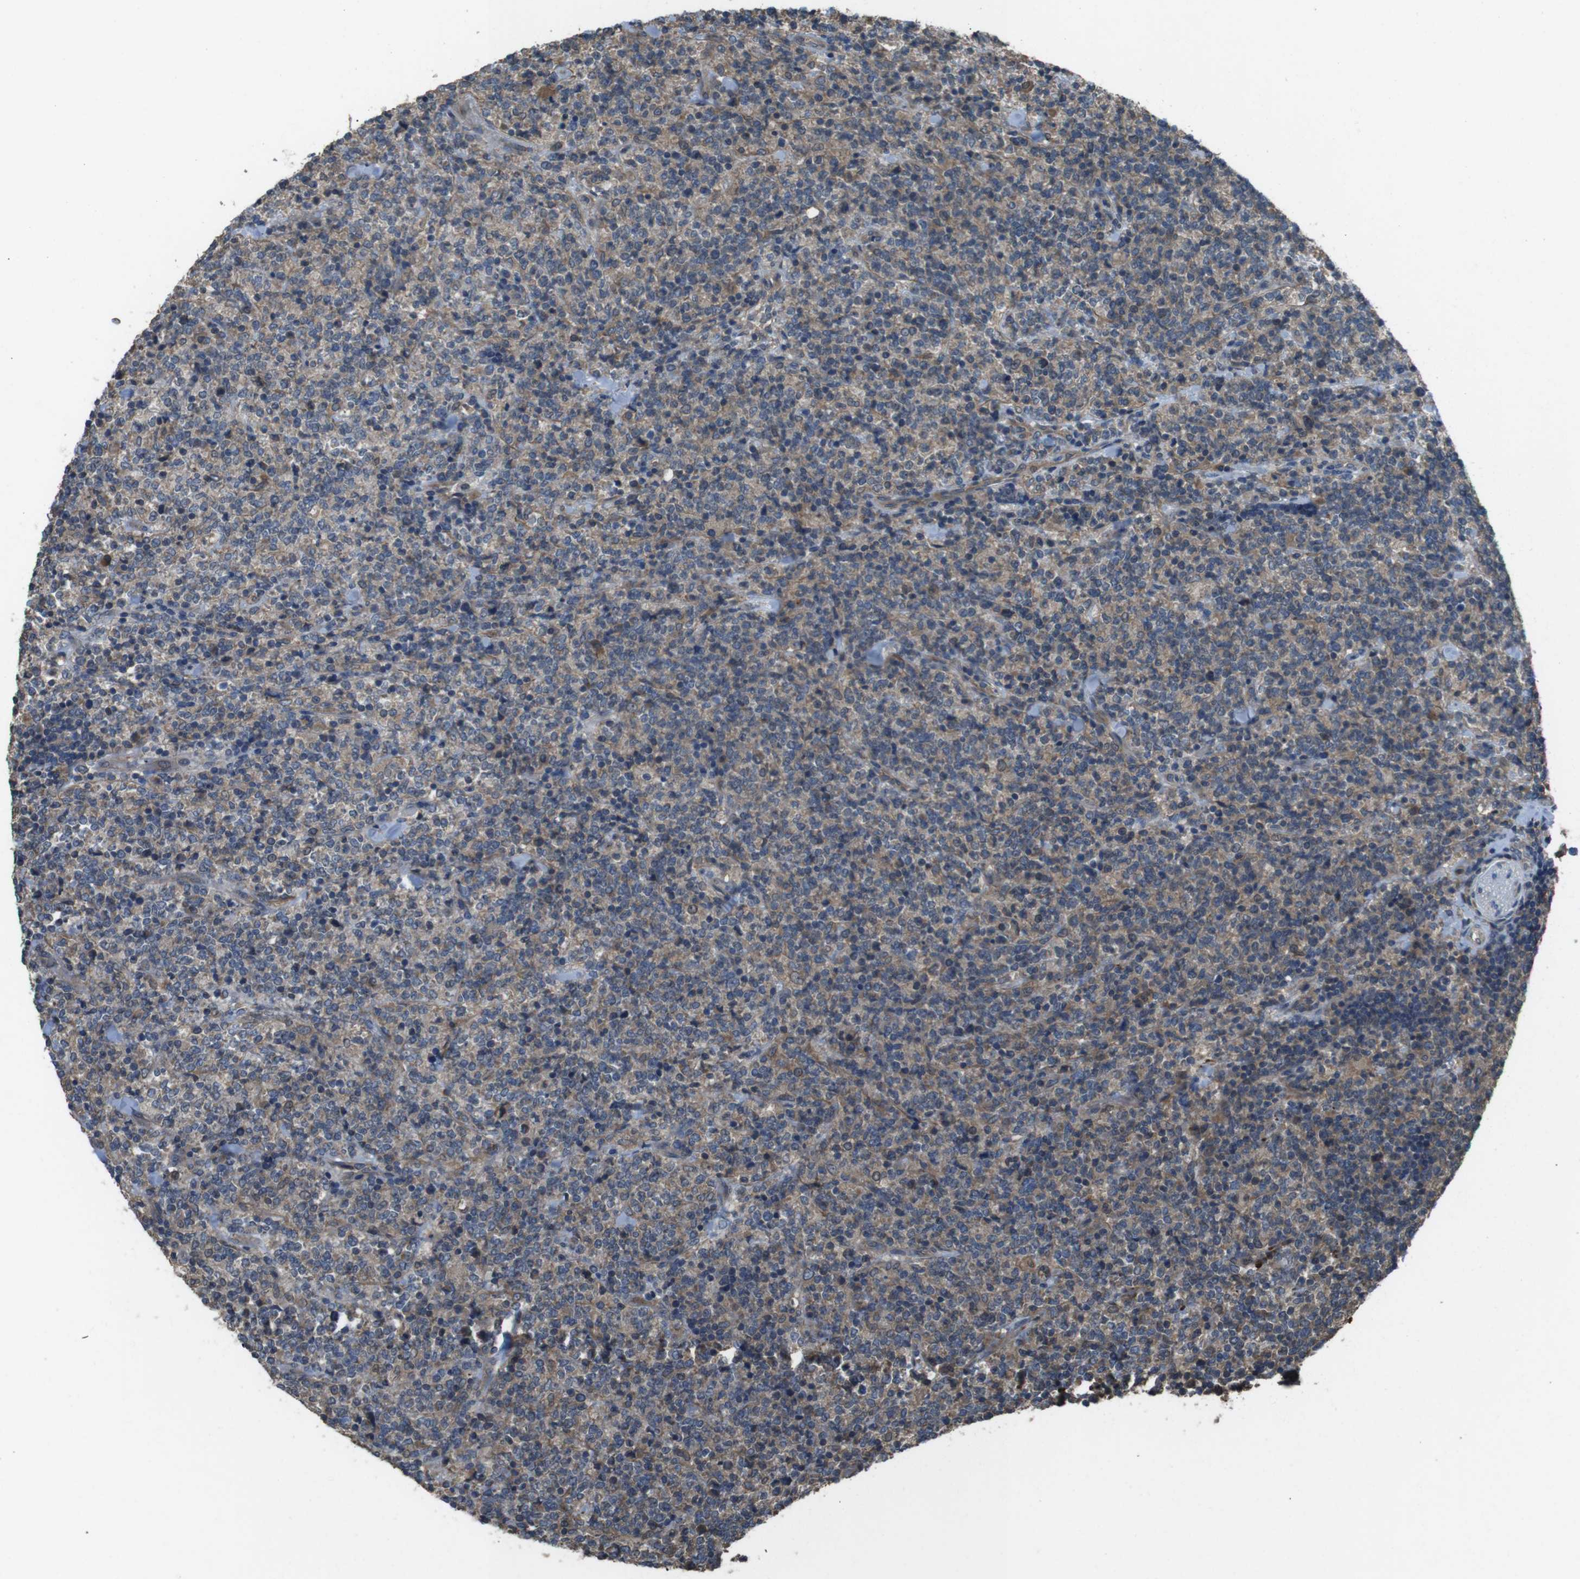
{"staining": {"intensity": "weak", "quantity": ">75%", "location": "cytoplasmic/membranous"}, "tissue": "lymphoma", "cell_type": "Tumor cells", "image_type": "cancer", "snomed": [{"axis": "morphology", "description": "Malignant lymphoma, non-Hodgkin's type, High grade"}, {"axis": "topography", "description": "Soft tissue"}], "caption": "A histopathology image showing weak cytoplasmic/membranous staining in about >75% of tumor cells in high-grade malignant lymphoma, non-Hodgkin's type, as visualized by brown immunohistochemical staining.", "gene": "FUT2", "patient": {"sex": "male", "age": 18}}